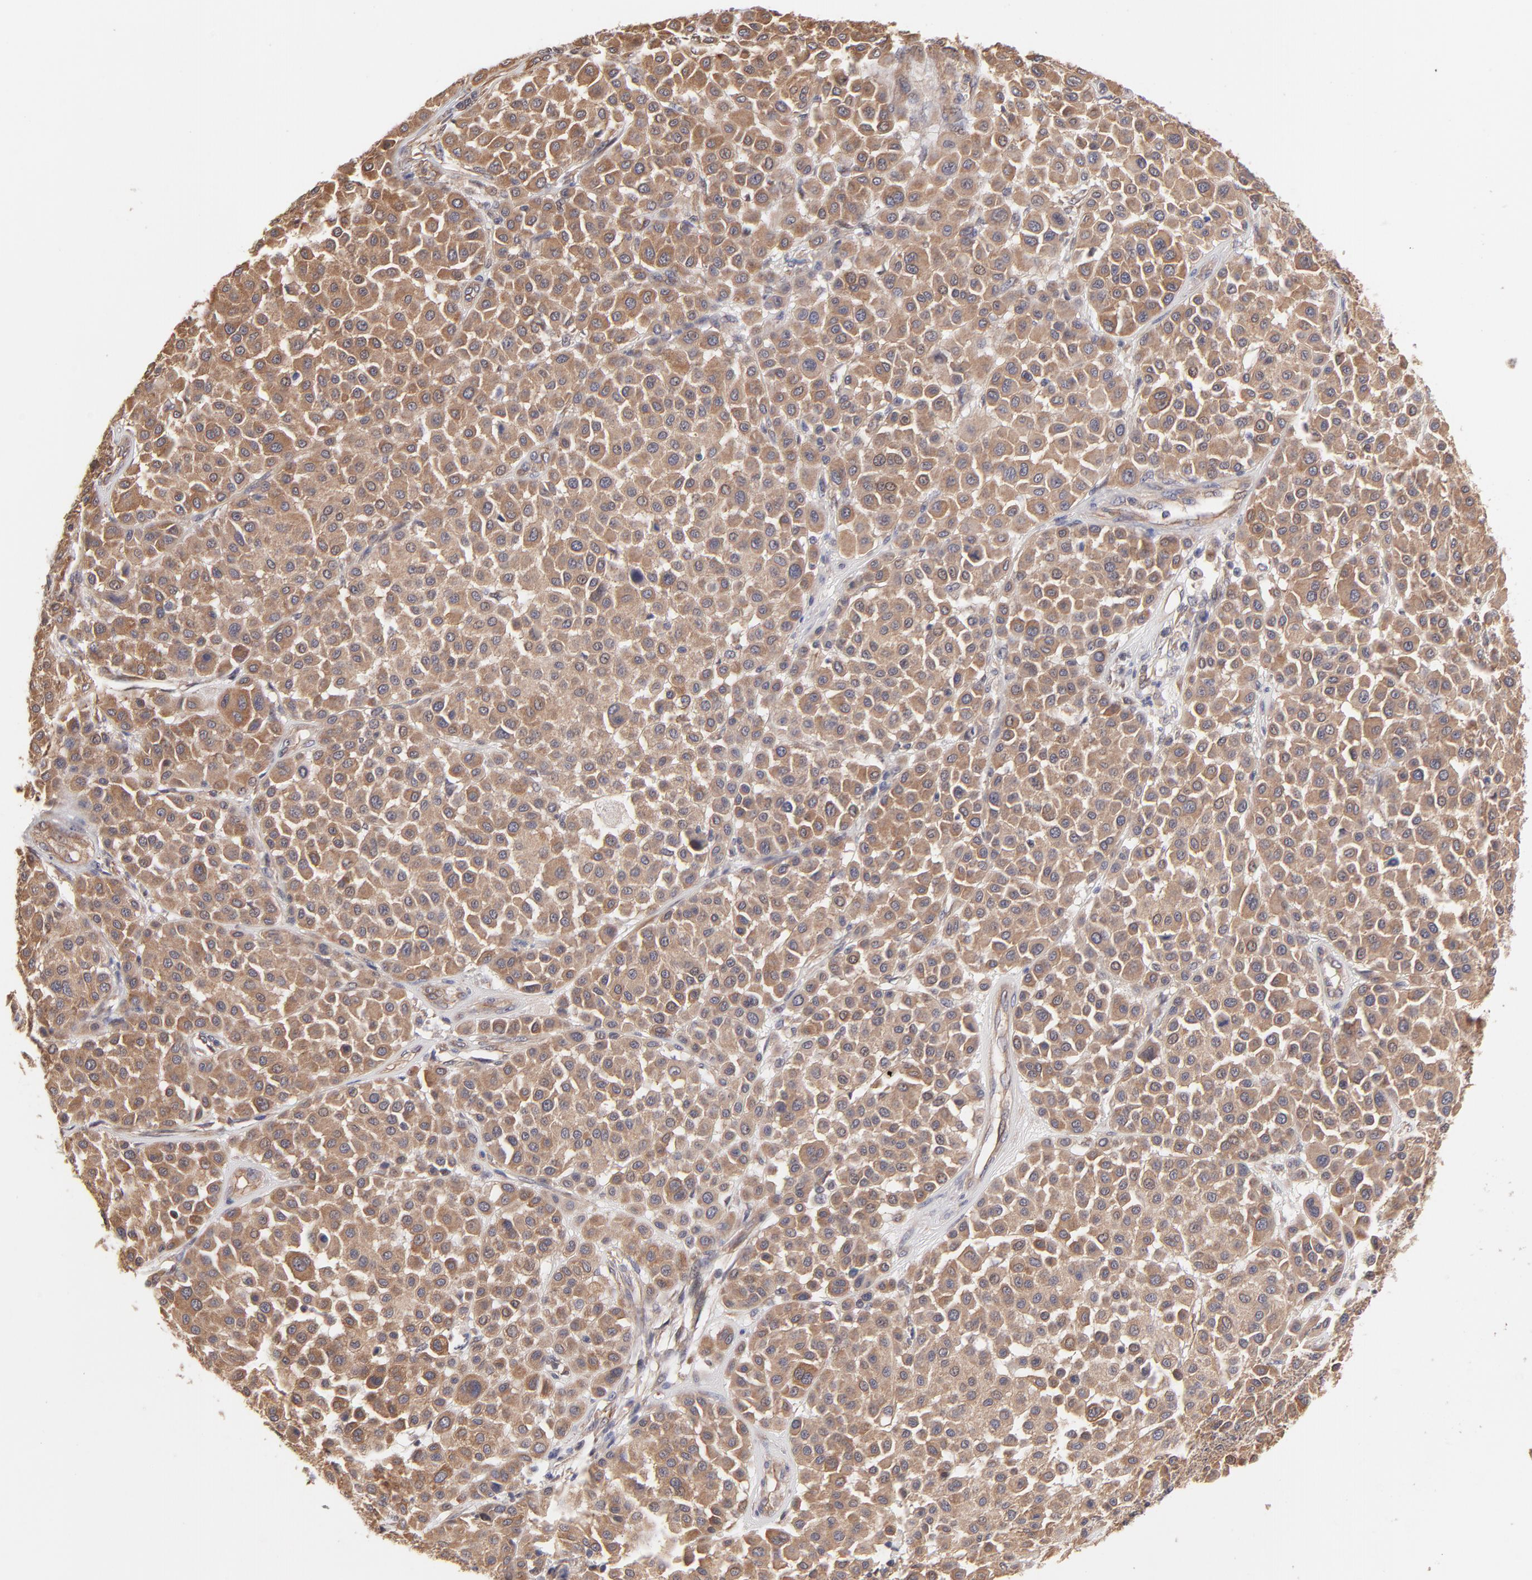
{"staining": {"intensity": "moderate", "quantity": ">75%", "location": "cytoplasmic/membranous"}, "tissue": "melanoma", "cell_type": "Tumor cells", "image_type": "cancer", "snomed": [{"axis": "morphology", "description": "Malignant melanoma, Metastatic site"}, {"axis": "topography", "description": "Soft tissue"}], "caption": "A photomicrograph of human melanoma stained for a protein exhibits moderate cytoplasmic/membranous brown staining in tumor cells. (Brightfield microscopy of DAB IHC at high magnification).", "gene": "STAP2", "patient": {"sex": "male", "age": 41}}